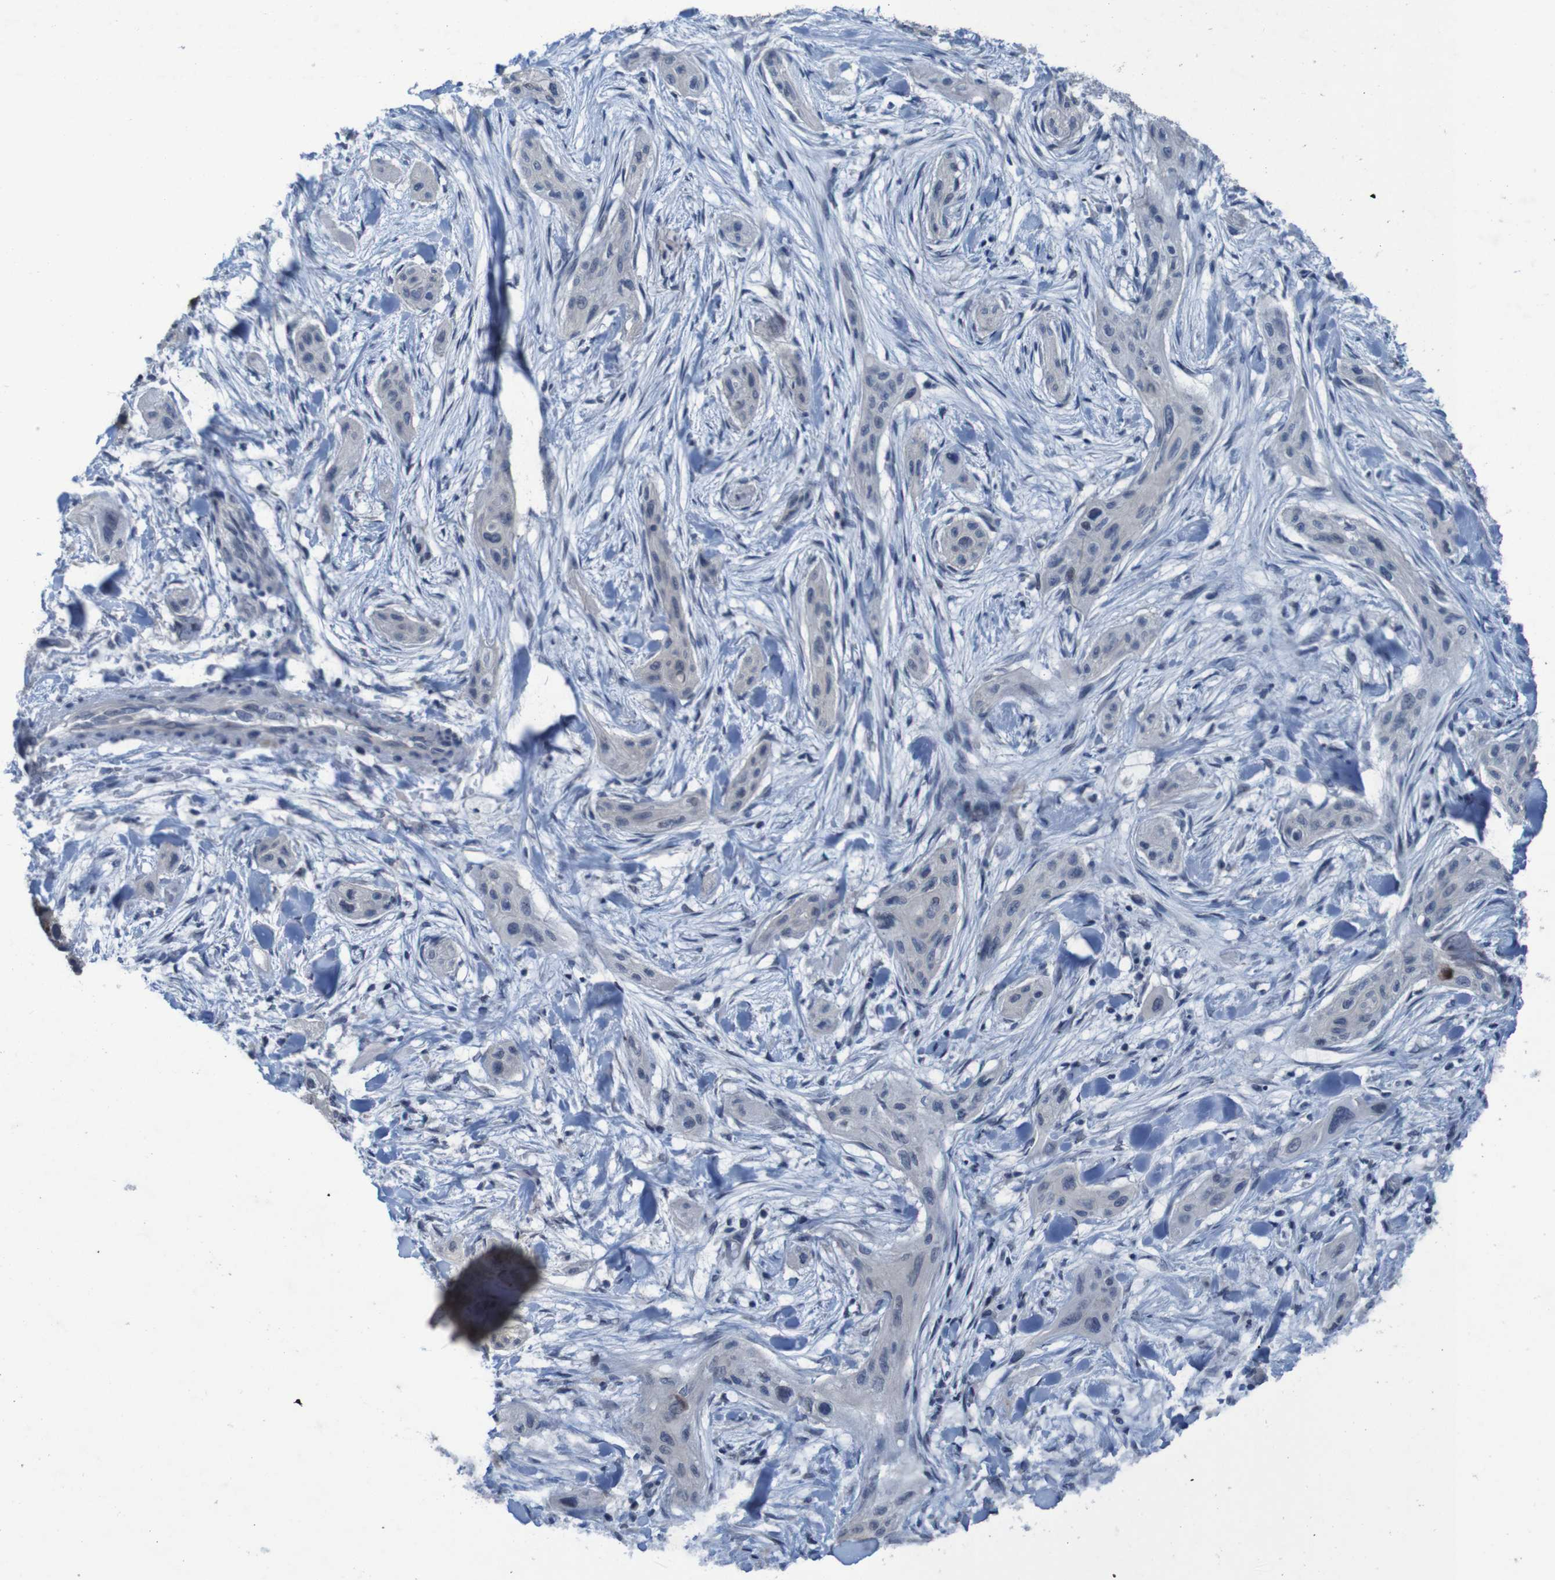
{"staining": {"intensity": "negative", "quantity": "none", "location": "none"}, "tissue": "lung cancer", "cell_type": "Tumor cells", "image_type": "cancer", "snomed": [{"axis": "morphology", "description": "Squamous cell carcinoma, NOS"}, {"axis": "topography", "description": "Lung"}], "caption": "High magnification brightfield microscopy of lung cancer (squamous cell carcinoma) stained with DAB (3,3'-diaminobenzidine) (brown) and counterstained with hematoxylin (blue): tumor cells show no significant expression.", "gene": "CLDN18", "patient": {"sex": "female", "age": 47}}